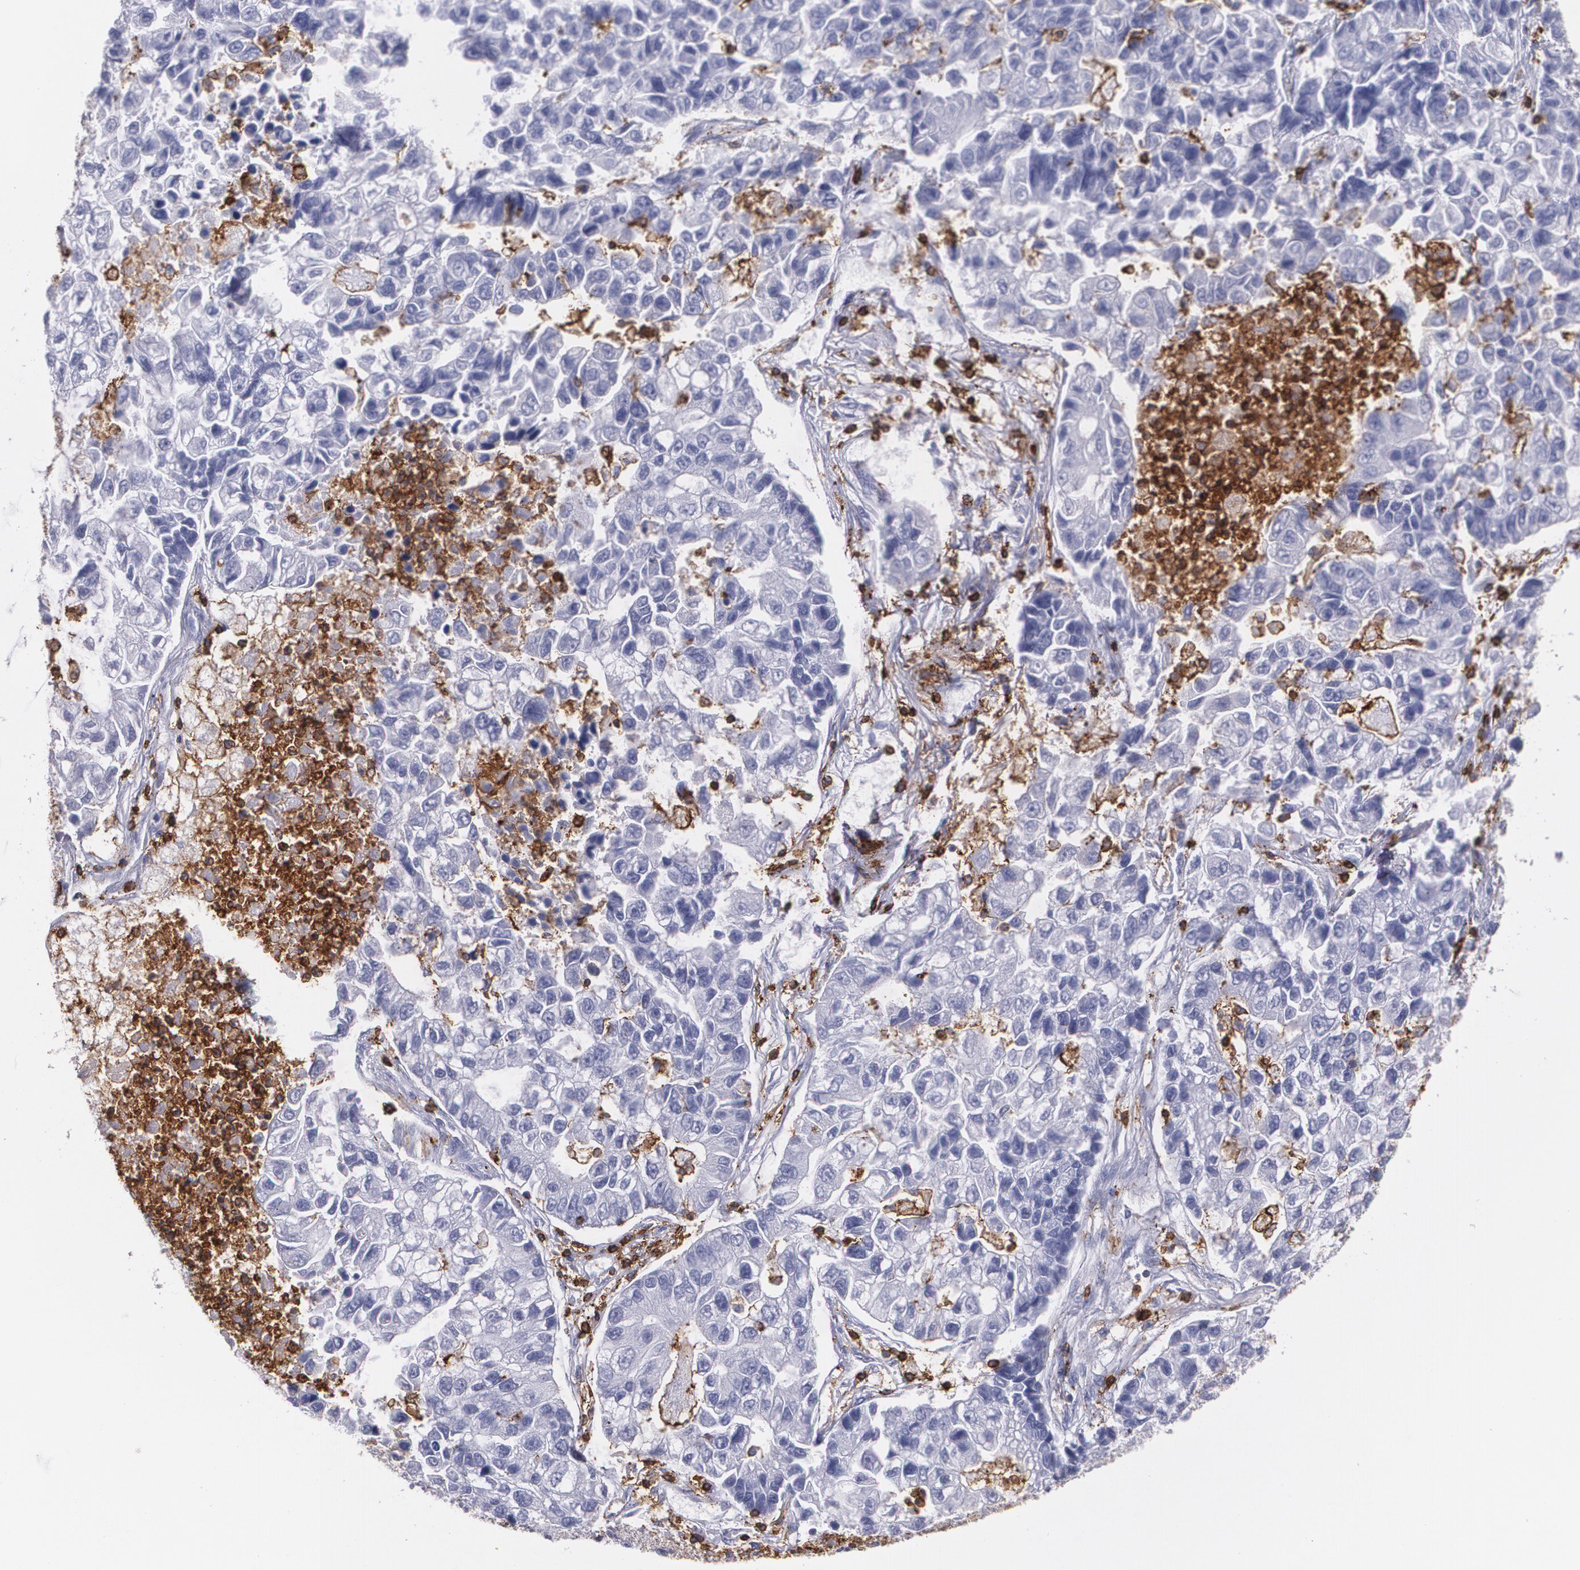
{"staining": {"intensity": "negative", "quantity": "none", "location": "none"}, "tissue": "lung cancer", "cell_type": "Tumor cells", "image_type": "cancer", "snomed": [{"axis": "morphology", "description": "Adenocarcinoma, NOS"}, {"axis": "topography", "description": "Lung"}], "caption": "Lung adenocarcinoma was stained to show a protein in brown. There is no significant positivity in tumor cells. The staining is performed using DAB (3,3'-diaminobenzidine) brown chromogen with nuclei counter-stained in using hematoxylin.", "gene": "PTPRC", "patient": {"sex": "female", "age": 51}}